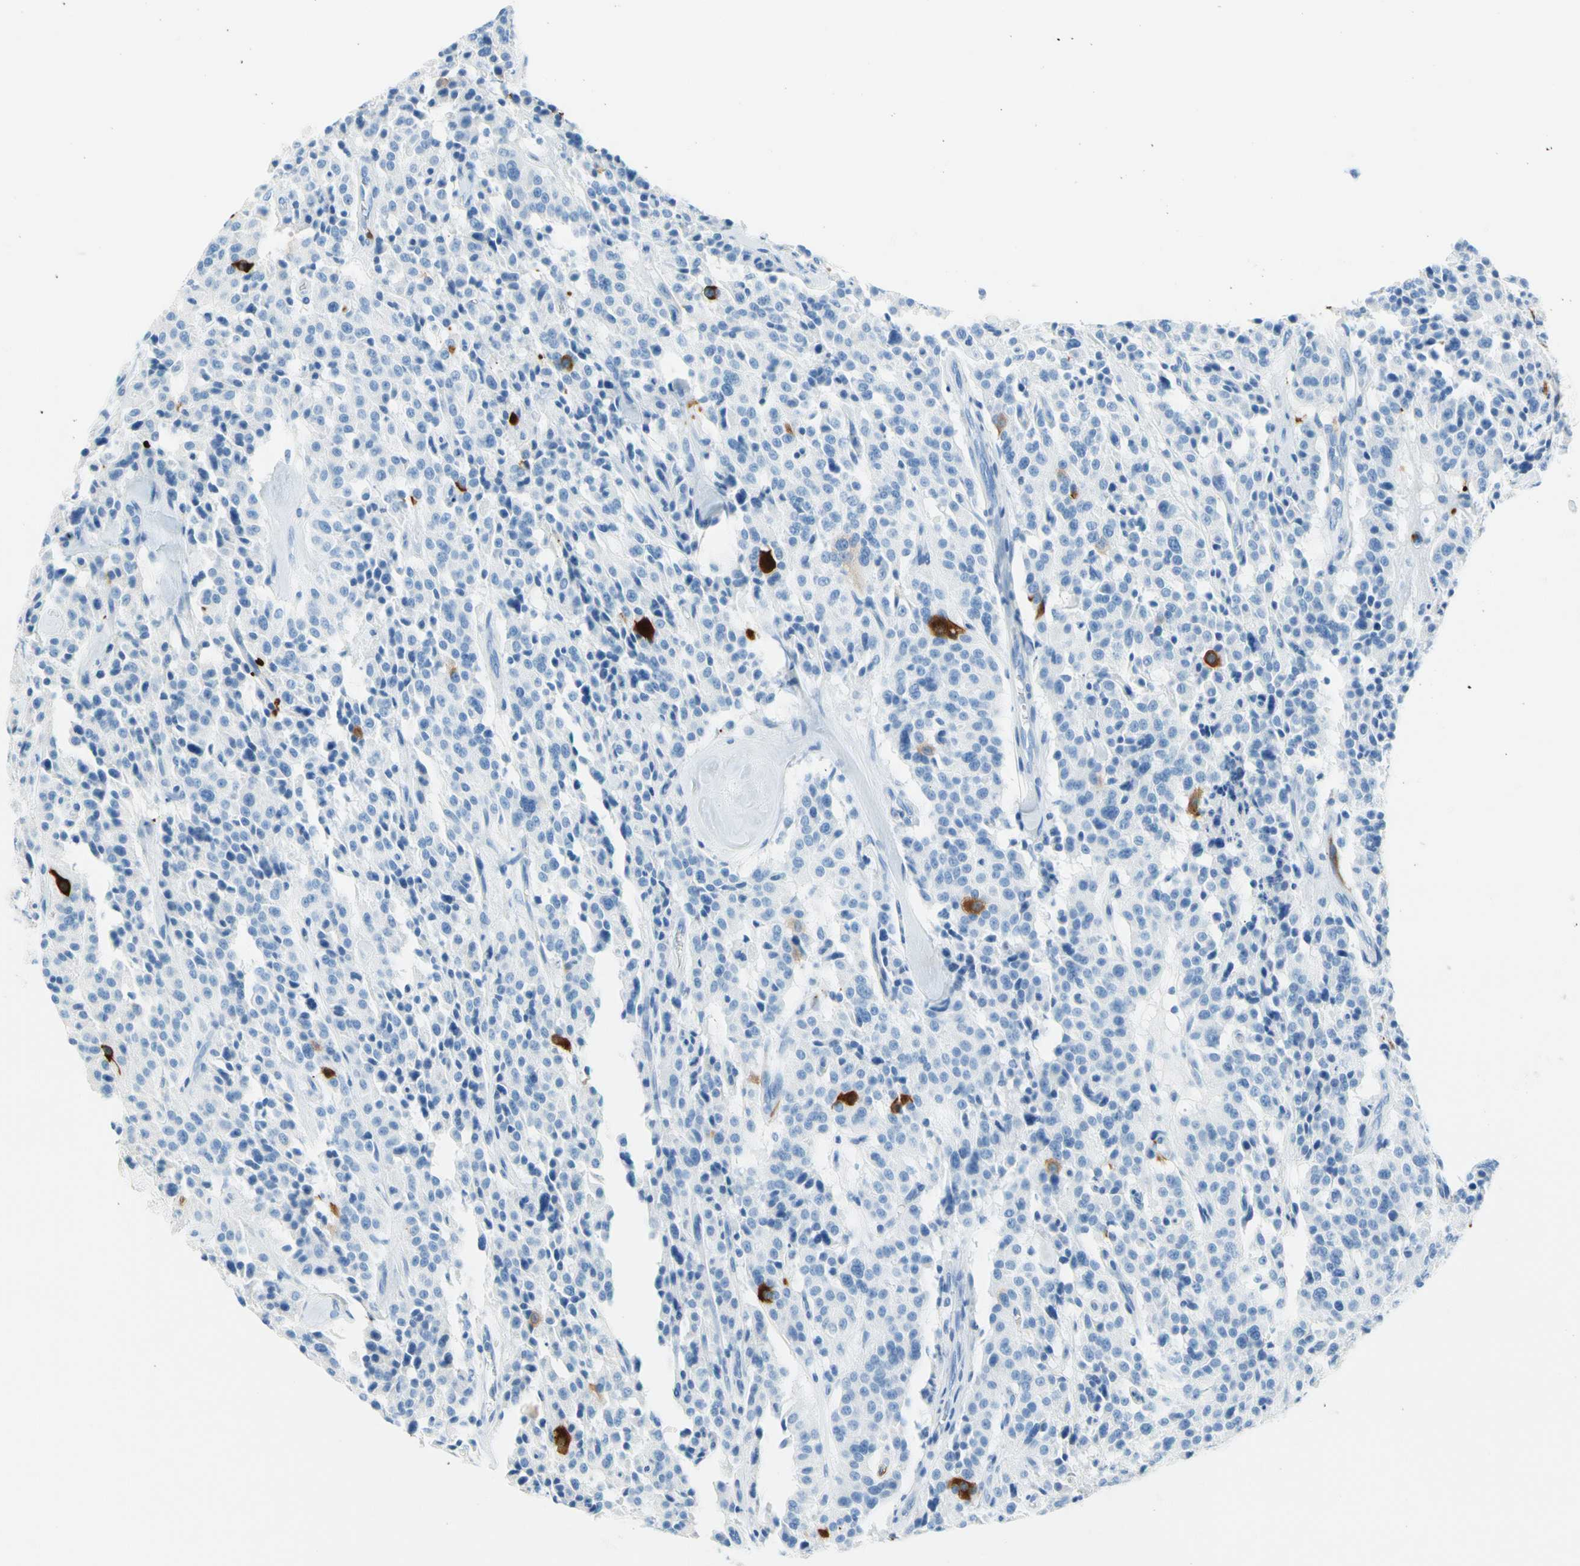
{"staining": {"intensity": "strong", "quantity": "<25%", "location": "cytoplasmic/membranous"}, "tissue": "carcinoid", "cell_type": "Tumor cells", "image_type": "cancer", "snomed": [{"axis": "morphology", "description": "Carcinoid, malignant, NOS"}, {"axis": "topography", "description": "Lung"}], "caption": "About <25% of tumor cells in human malignant carcinoid demonstrate strong cytoplasmic/membranous protein positivity as visualized by brown immunohistochemical staining.", "gene": "TACC3", "patient": {"sex": "male", "age": 30}}